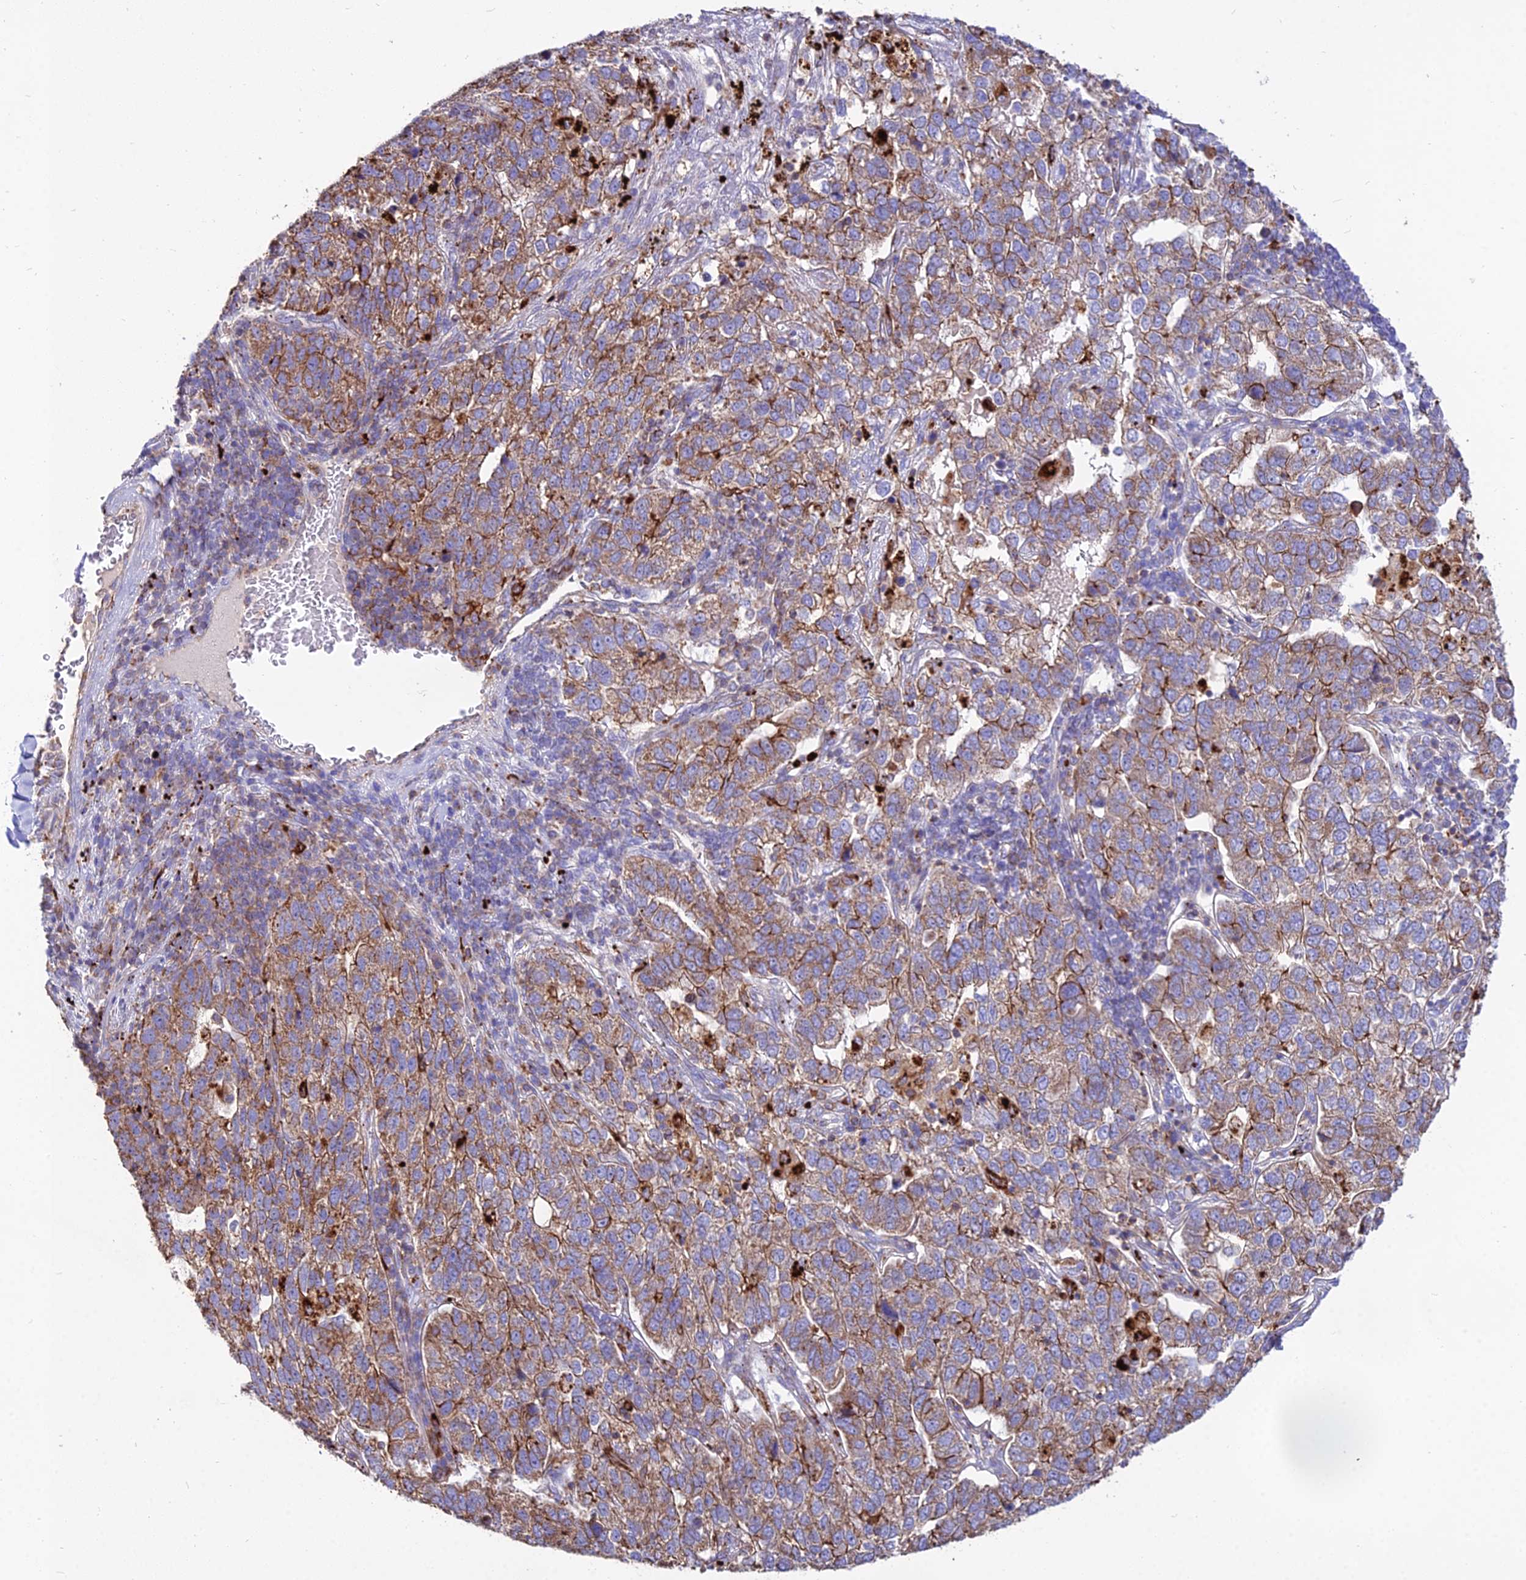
{"staining": {"intensity": "moderate", "quantity": ">75%", "location": "cytoplasmic/membranous"}, "tissue": "pancreatic cancer", "cell_type": "Tumor cells", "image_type": "cancer", "snomed": [{"axis": "morphology", "description": "Adenocarcinoma, NOS"}, {"axis": "topography", "description": "Pancreas"}], "caption": "Brown immunohistochemical staining in human pancreatic cancer displays moderate cytoplasmic/membranous positivity in approximately >75% of tumor cells. (DAB (3,3'-diaminobenzidine) IHC with brightfield microscopy, high magnification).", "gene": "PNLIPRP3", "patient": {"sex": "female", "age": 61}}